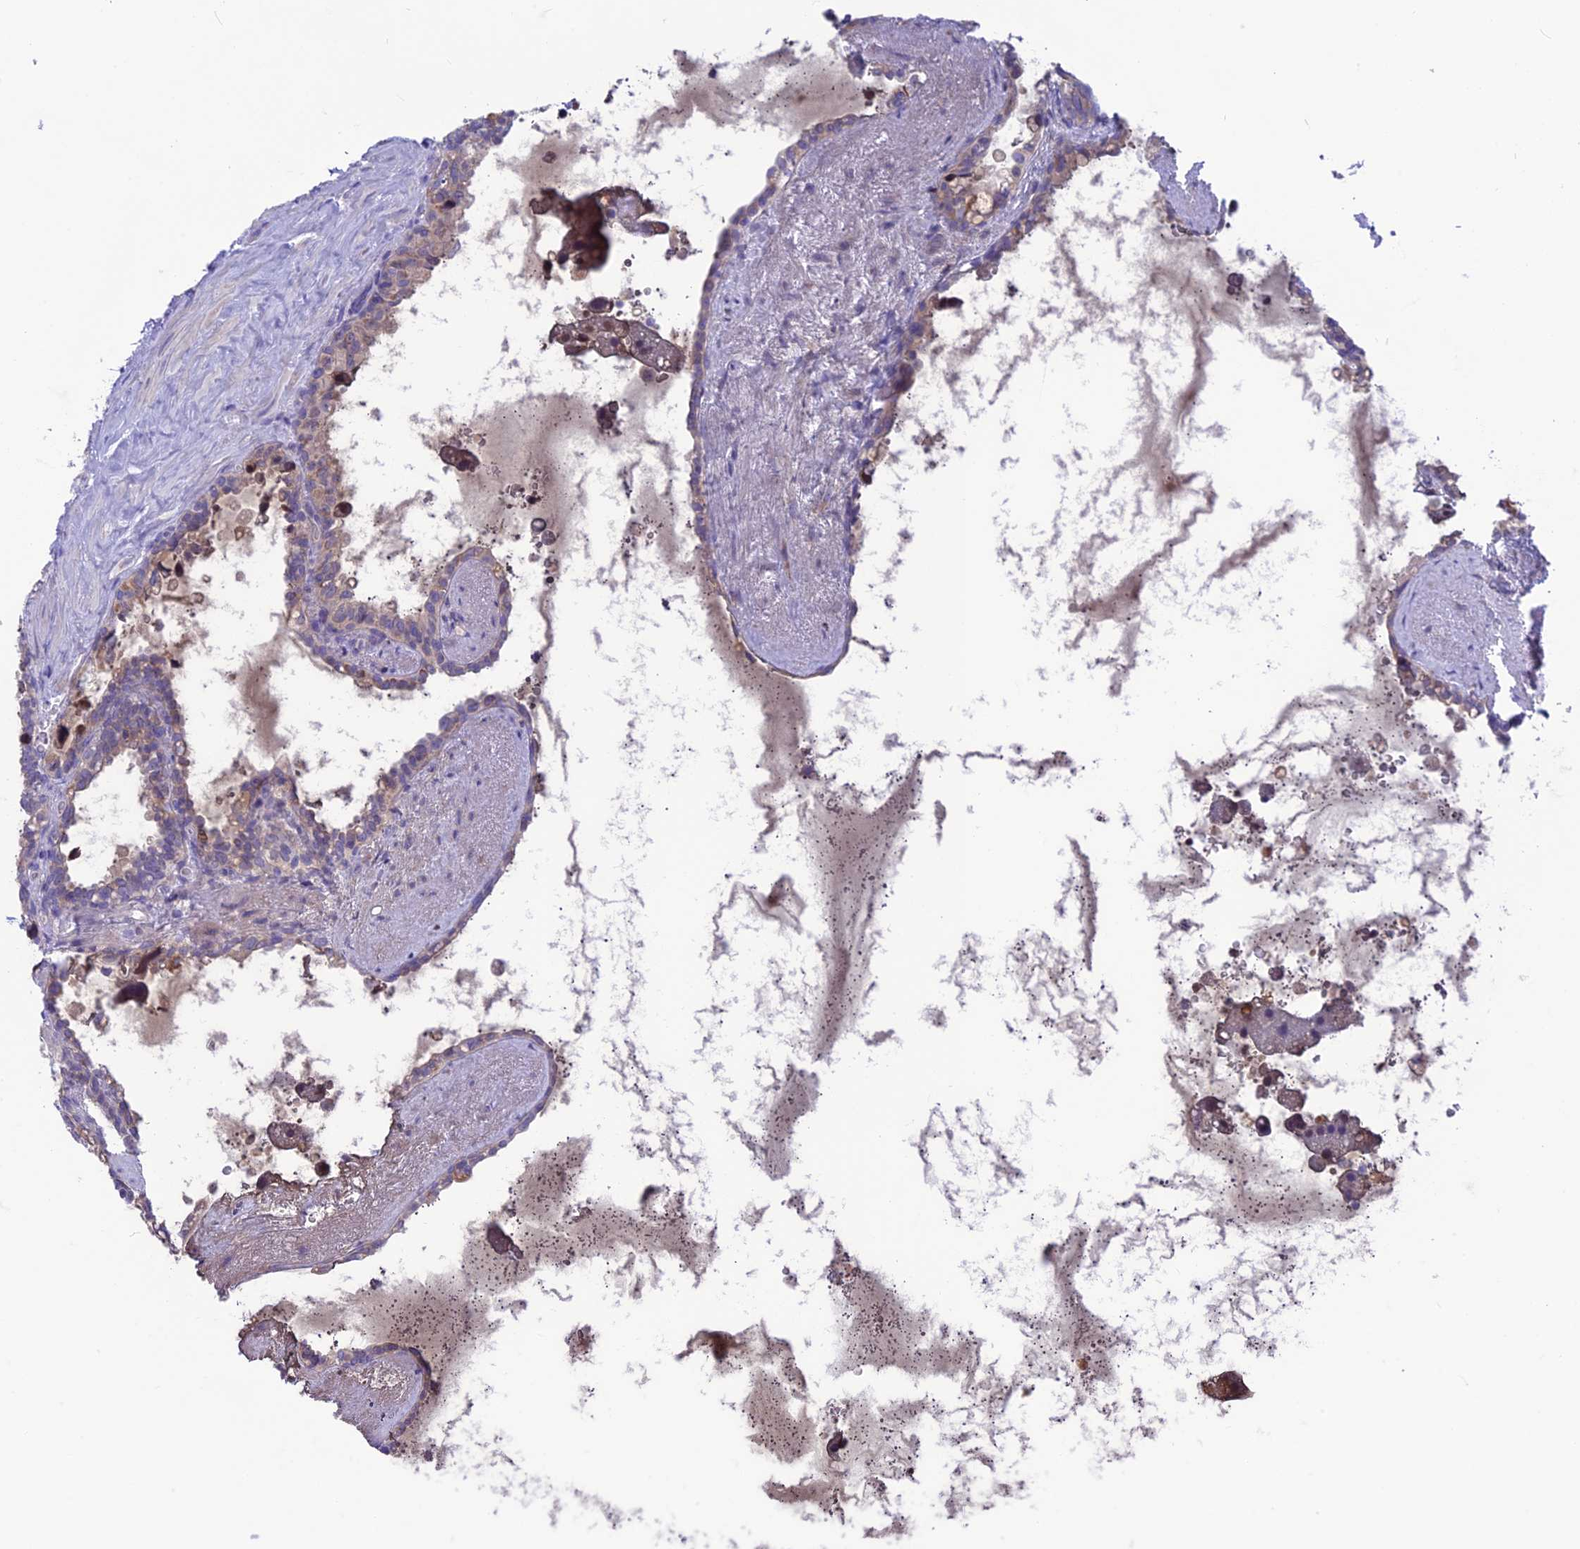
{"staining": {"intensity": "weak", "quantity": "<25%", "location": "cytoplasmic/membranous"}, "tissue": "seminal vesicle", "cell_type": "Glandular cells", "image_type": "normal", "snomed": [{"axis": "morphology", "description": "Normal tissue, NOS"}, {"axis": "topography", "description": "Seminal veicle"}], "caption": "Image shows no significant protein positivity in glandular cells of normal seminal vesicle.", "gene": "SNTN", "patient": {"sex": "male", "age": 68}}